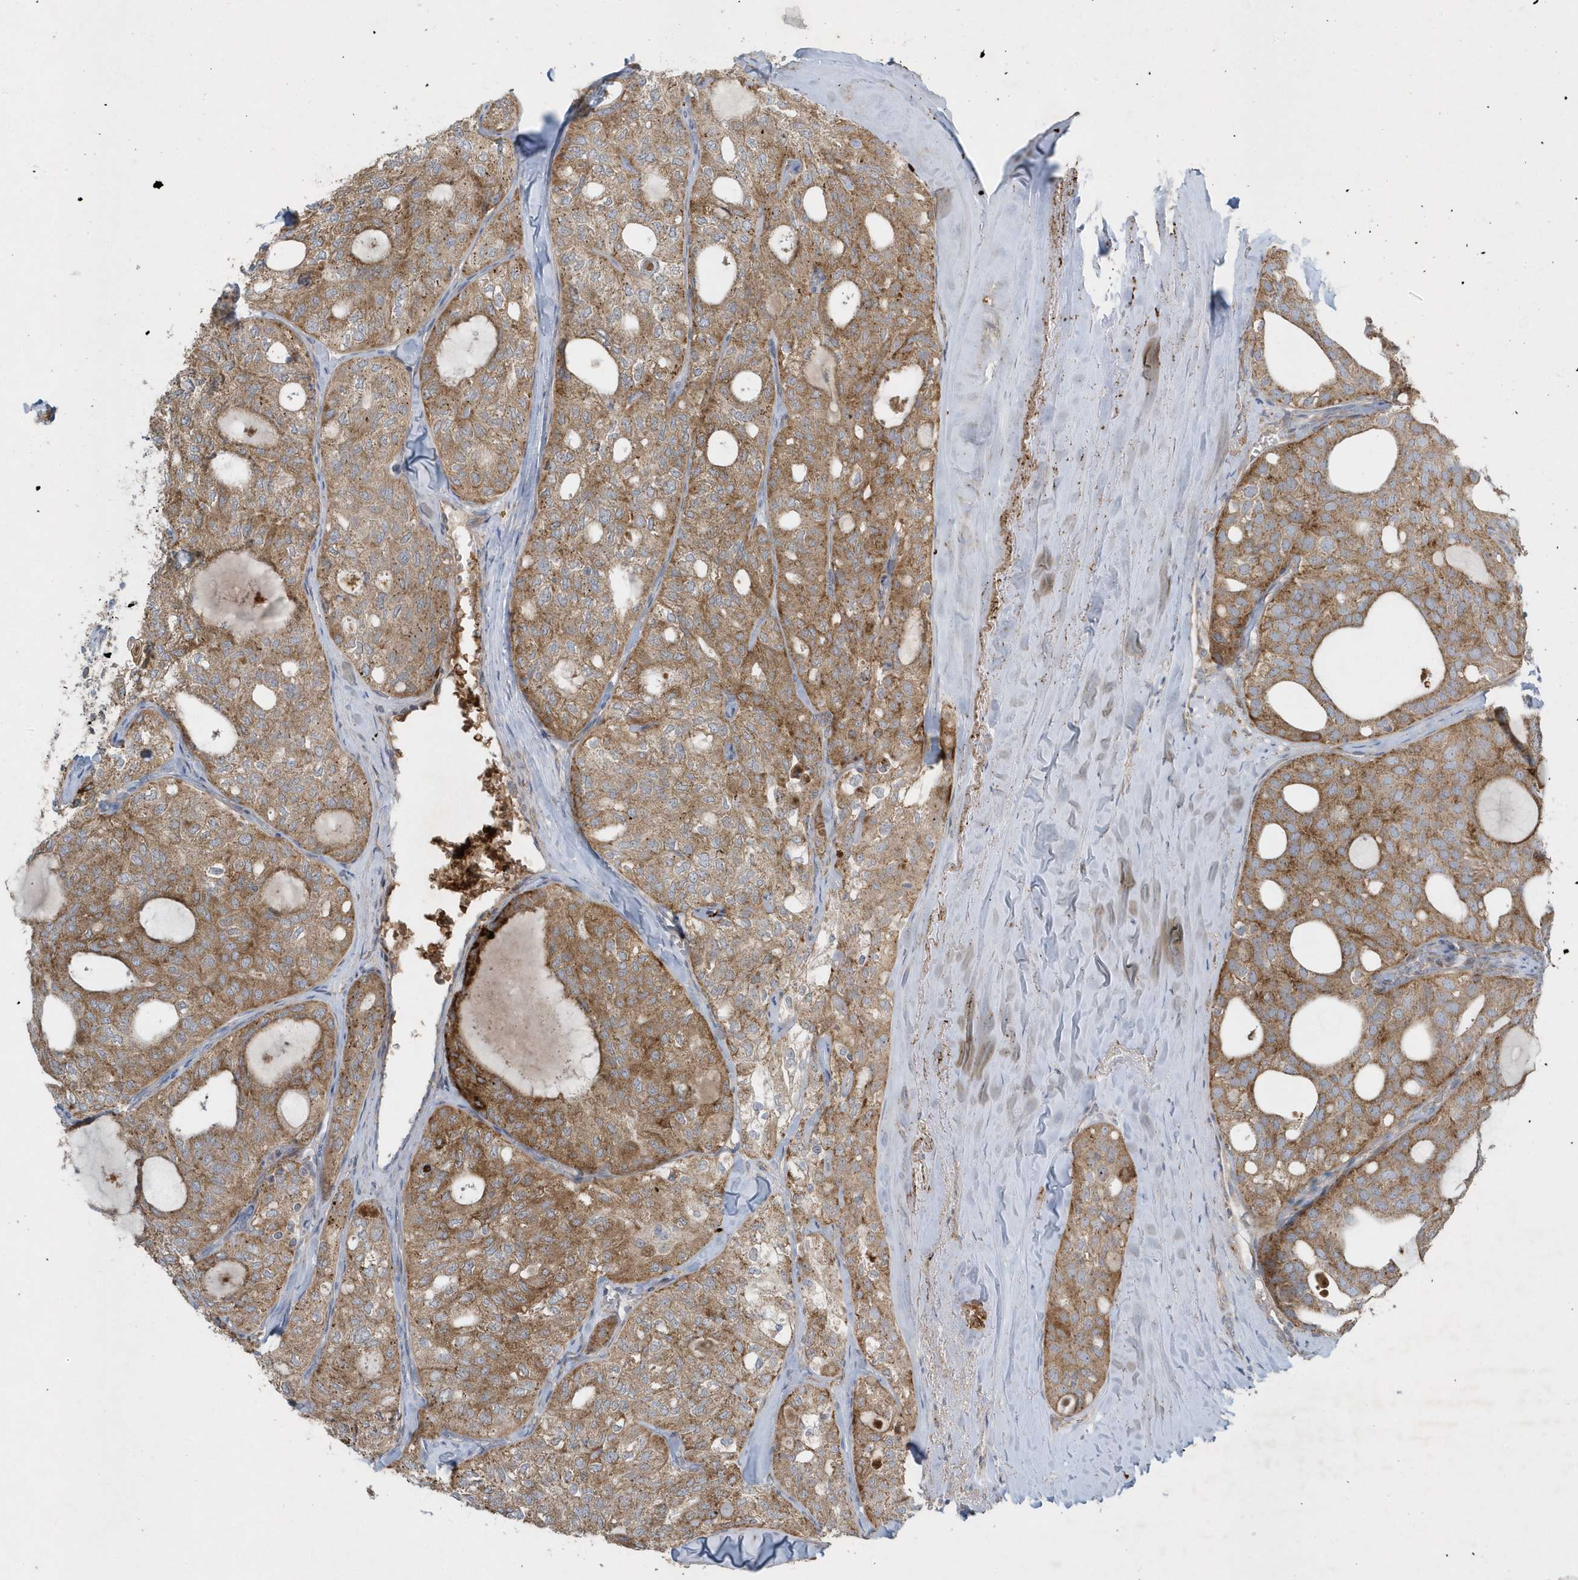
{"staining": {"intensity": "moderate", "quantity": ">75%", "location": "cytoplasmic/membranous"}, "tissue": "thyroid cancer", "cell_type": "Tumor cells", "image_type": "cancer", "snomed": [{"axis": "morphology", "description": "Follicular adenoma carcinoma, NOS"}, {"axis": "topography", "description": "Thyroid gland"}], "caption": "This is an image of IHC staining of thyroid cancer, which shows moderate positivity in the cytoplasmic/membranous of tumor cells.", "gene": "SLC38A2", "patient": {"sex": "male", "age": 75}}